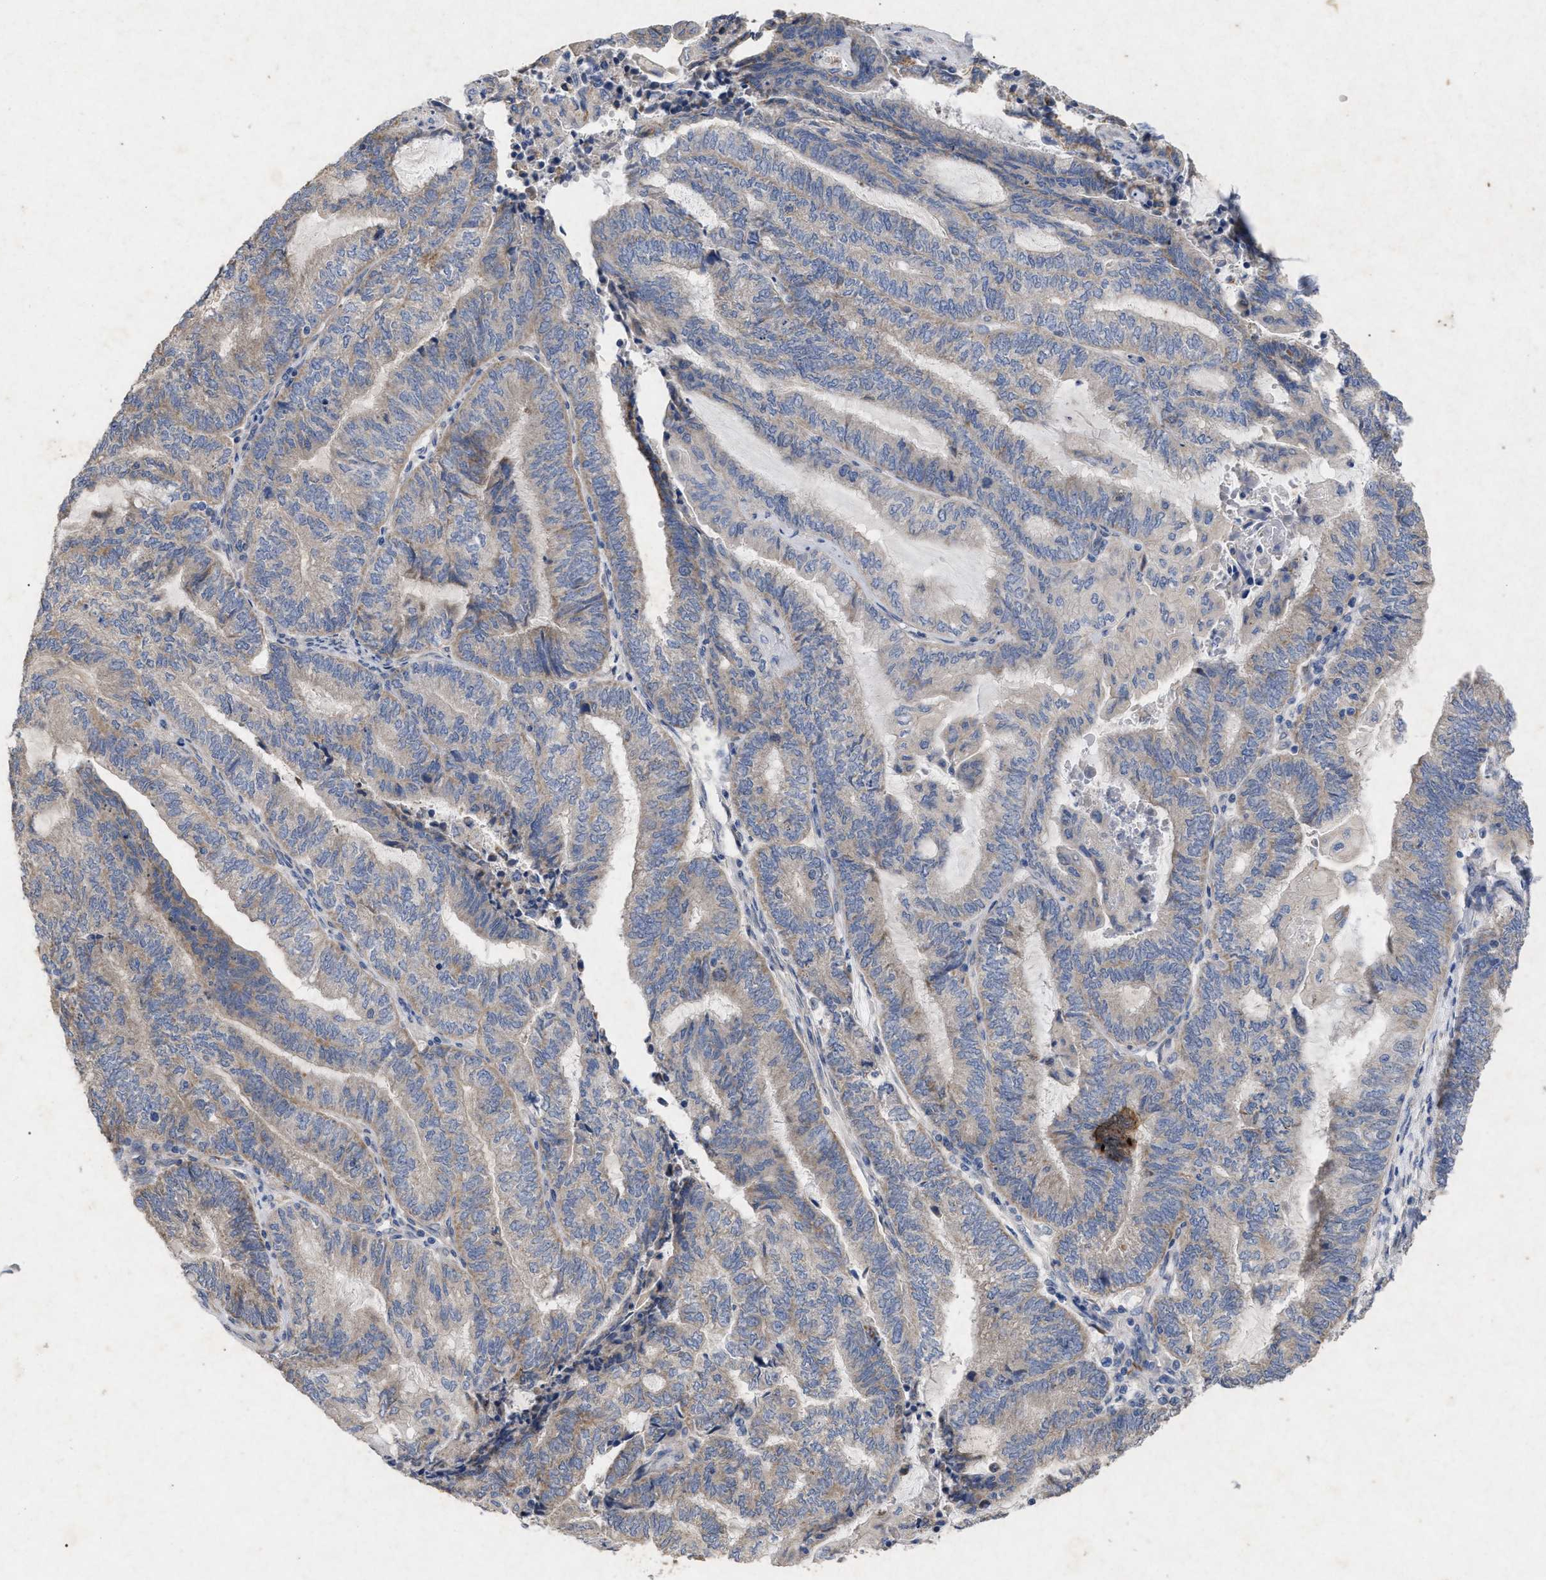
{"staining": {"intensity": "moderate", "quantity": ">75%", "location": "cytoplasmic/membranous"}, "tissue": "endometrial cancer", "cell_type": "Tumor cells", "image_type": "cancer", "snomed": [{"axis": "morphology", "description": "Adenocarcinoma, NOS"}, {"axis": "topography", "description": "Uterus"}, {"axis": "topography", "description": "Endometrium"}], "caption": "DAB (3,3'-diaminobenzidine) immunohistochemical staining of endometrial adenocarcinoma exhibits moderate cytoplasmic/membranous protein staining in approximately >75% of tumor cells.", "gene": "VIP", "patient": {"sex": "female", "age": 70}}